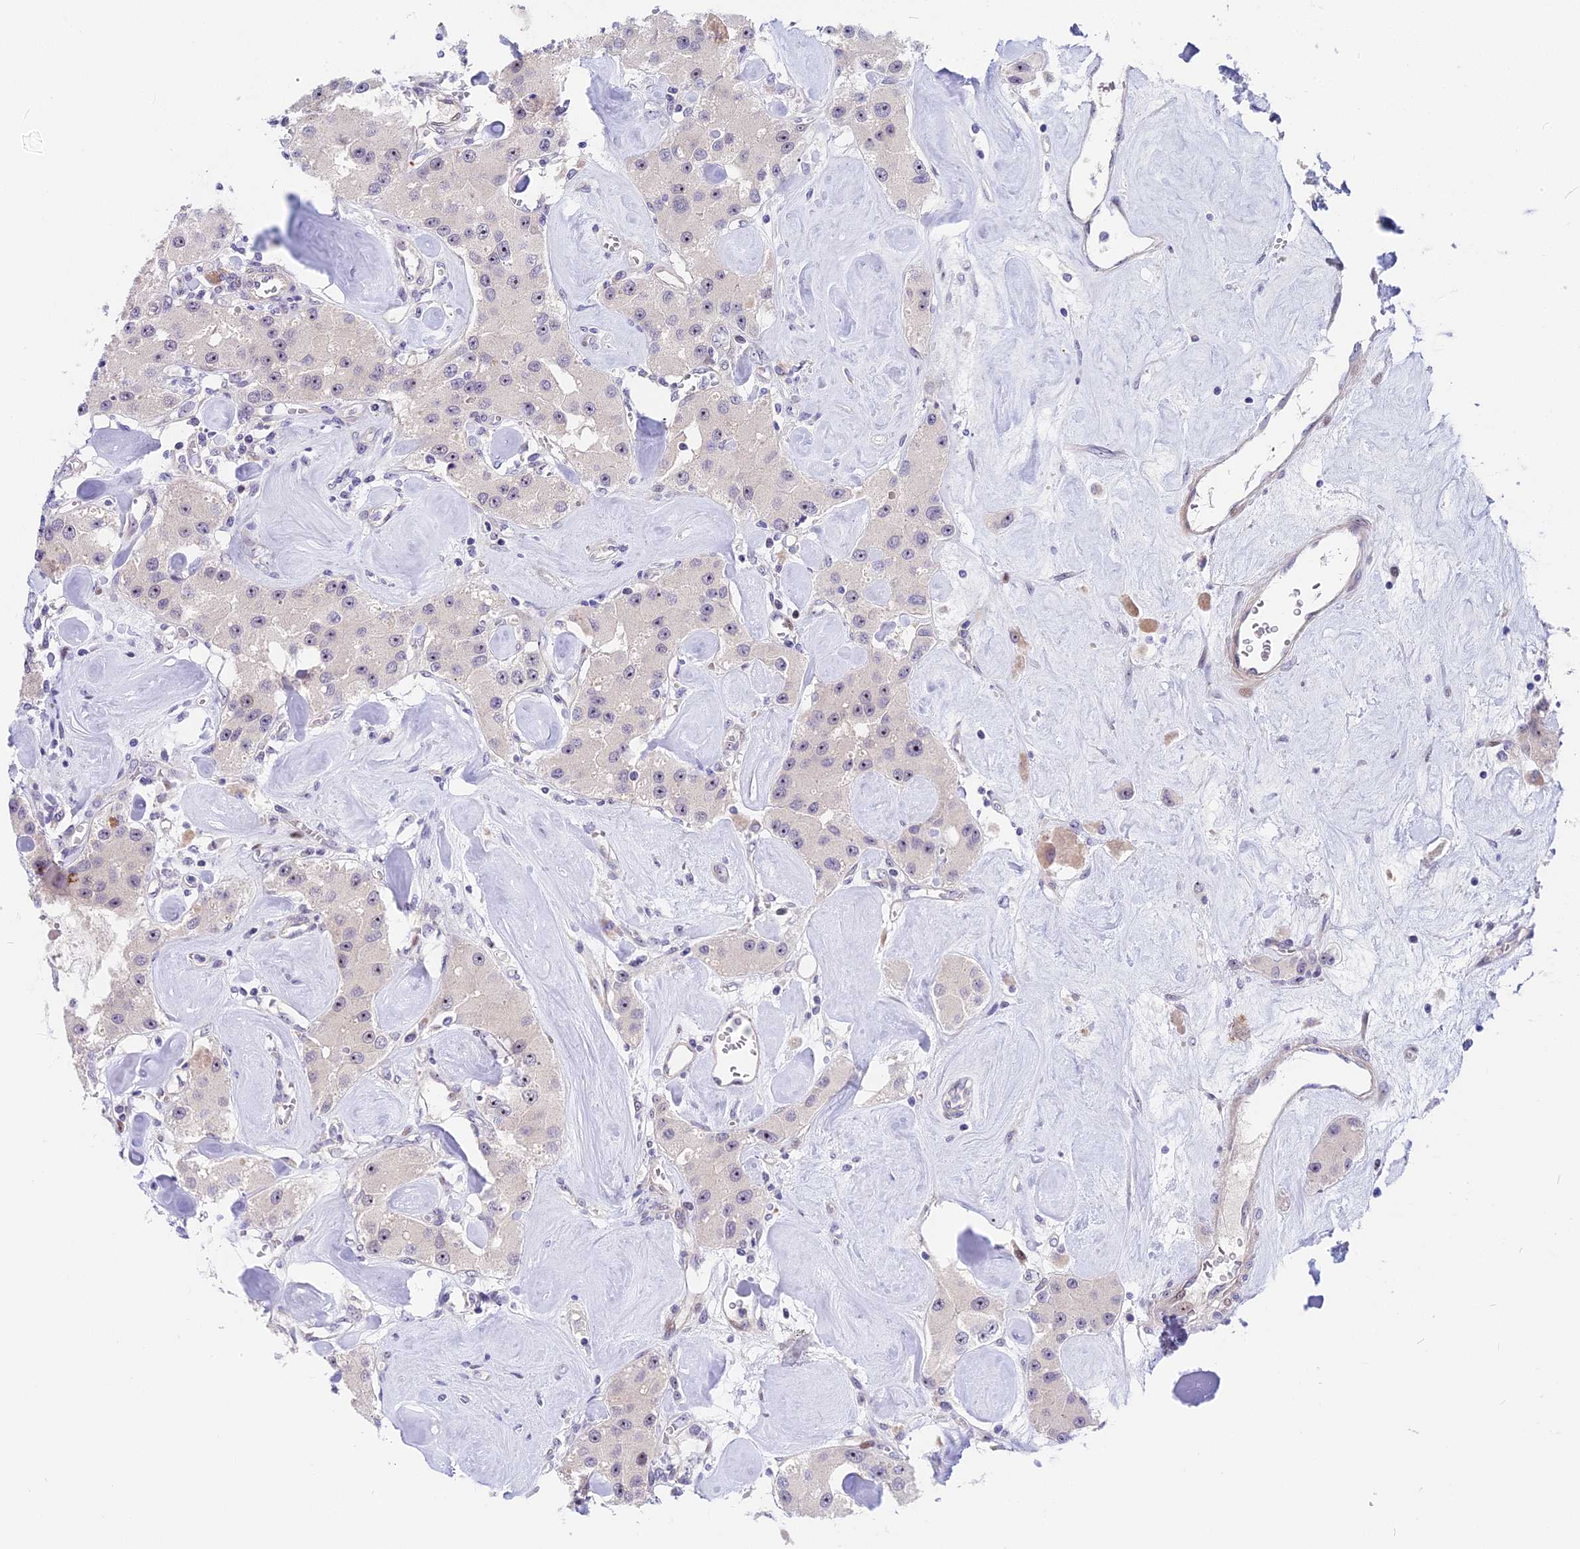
{"staining": {"intensity": "negative", "quantity": "none", "location": "none"}, "tissue": "carcinoid", "cell_type": "Tumor cells", "image_type": "cancer", "snomed": [{"axis": "morphology", "description": "Carcinoid, malignant, NOS"}, {"axis": "topography", "description": "Pancreas"}], "caption": "An image of human carcinoid is negative for staining in tumor cells. The staining was performed using DAB to visualize the protein expression in brown, while the nuclei were stained in blue with hematoxylin (Magnification: 20x).", "gene": "MIDN", "patient": {"sex": "male", "age": 41}}